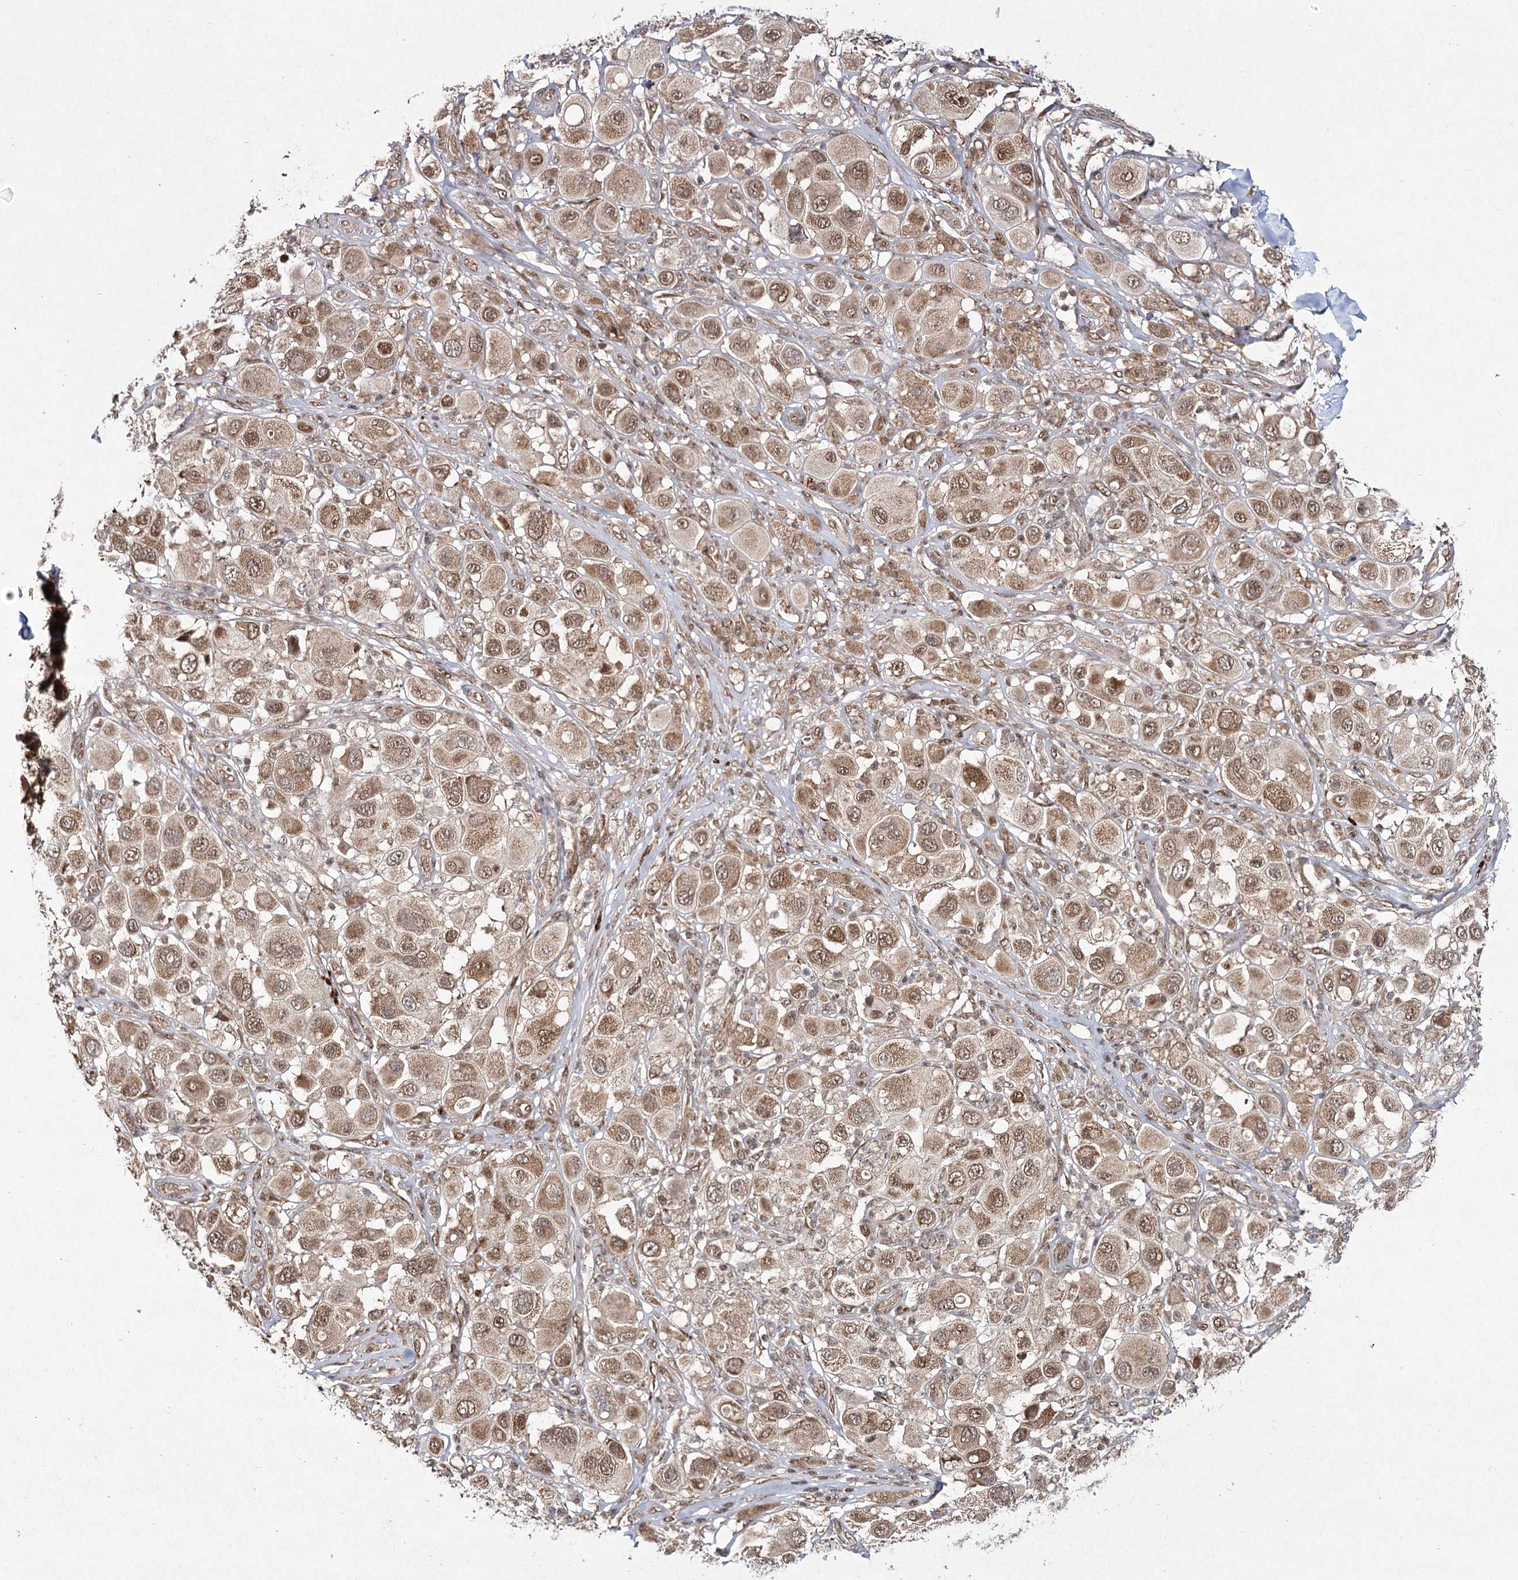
{"staining": {"intensity": "moderate", "quantity": ">75%", "location": "cytoplasmic/membranous,nuclear"}, "tissue": "melanoma", "cell_type": "Tumor cells", "image_type": "cancer", "snomed": [{"axis": "morphology", "description": "Malignant melanoma, Metastatic site"}, {"axis": "topography", "description": "Skin"}], "caption": "The image displays immunohistochemical staining of melanoma. There is moderate cytoplasmic/membranous and nuclear expression is appreciated in approximately >75% of tumor cells.", "gene": "TRNT1", "patient": {"sex": "male", "age": 41}}